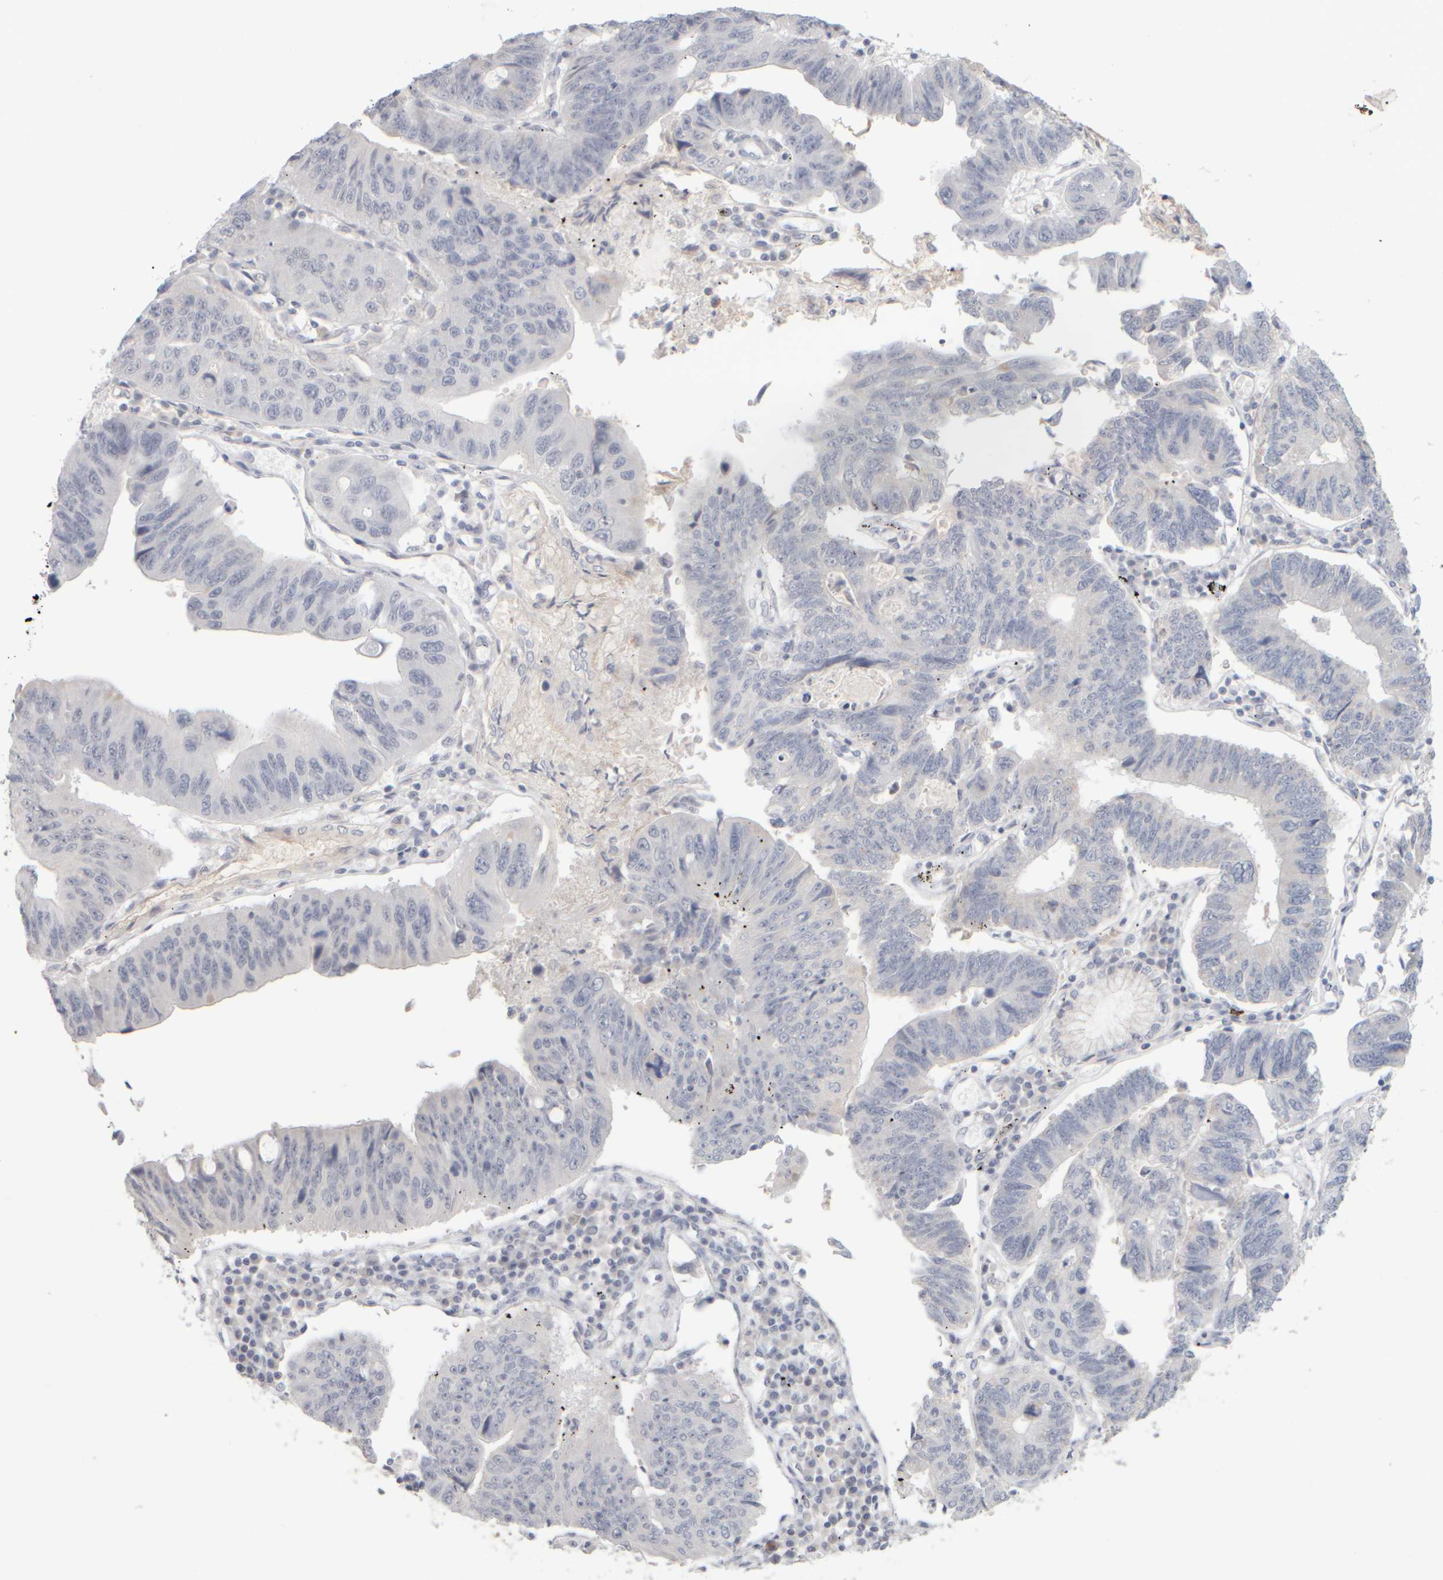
{"staining": {"intensity": "negative", "quantity": "none", "location": "none"}, "tissue": "stomach cancer", "cell_type": "Tumor cells", "image_type": "cancer", "snomed": [{"axis": "morphology", "description": "Adenocarcinoma, NOS"}, {"axis": "topography", "description": "Stomach"}], "caption": "There is no significant positivity in tumor cells of stomach cancer.", "gene": "ZNF112", "patient": {"sex": "male", "age": 59}}